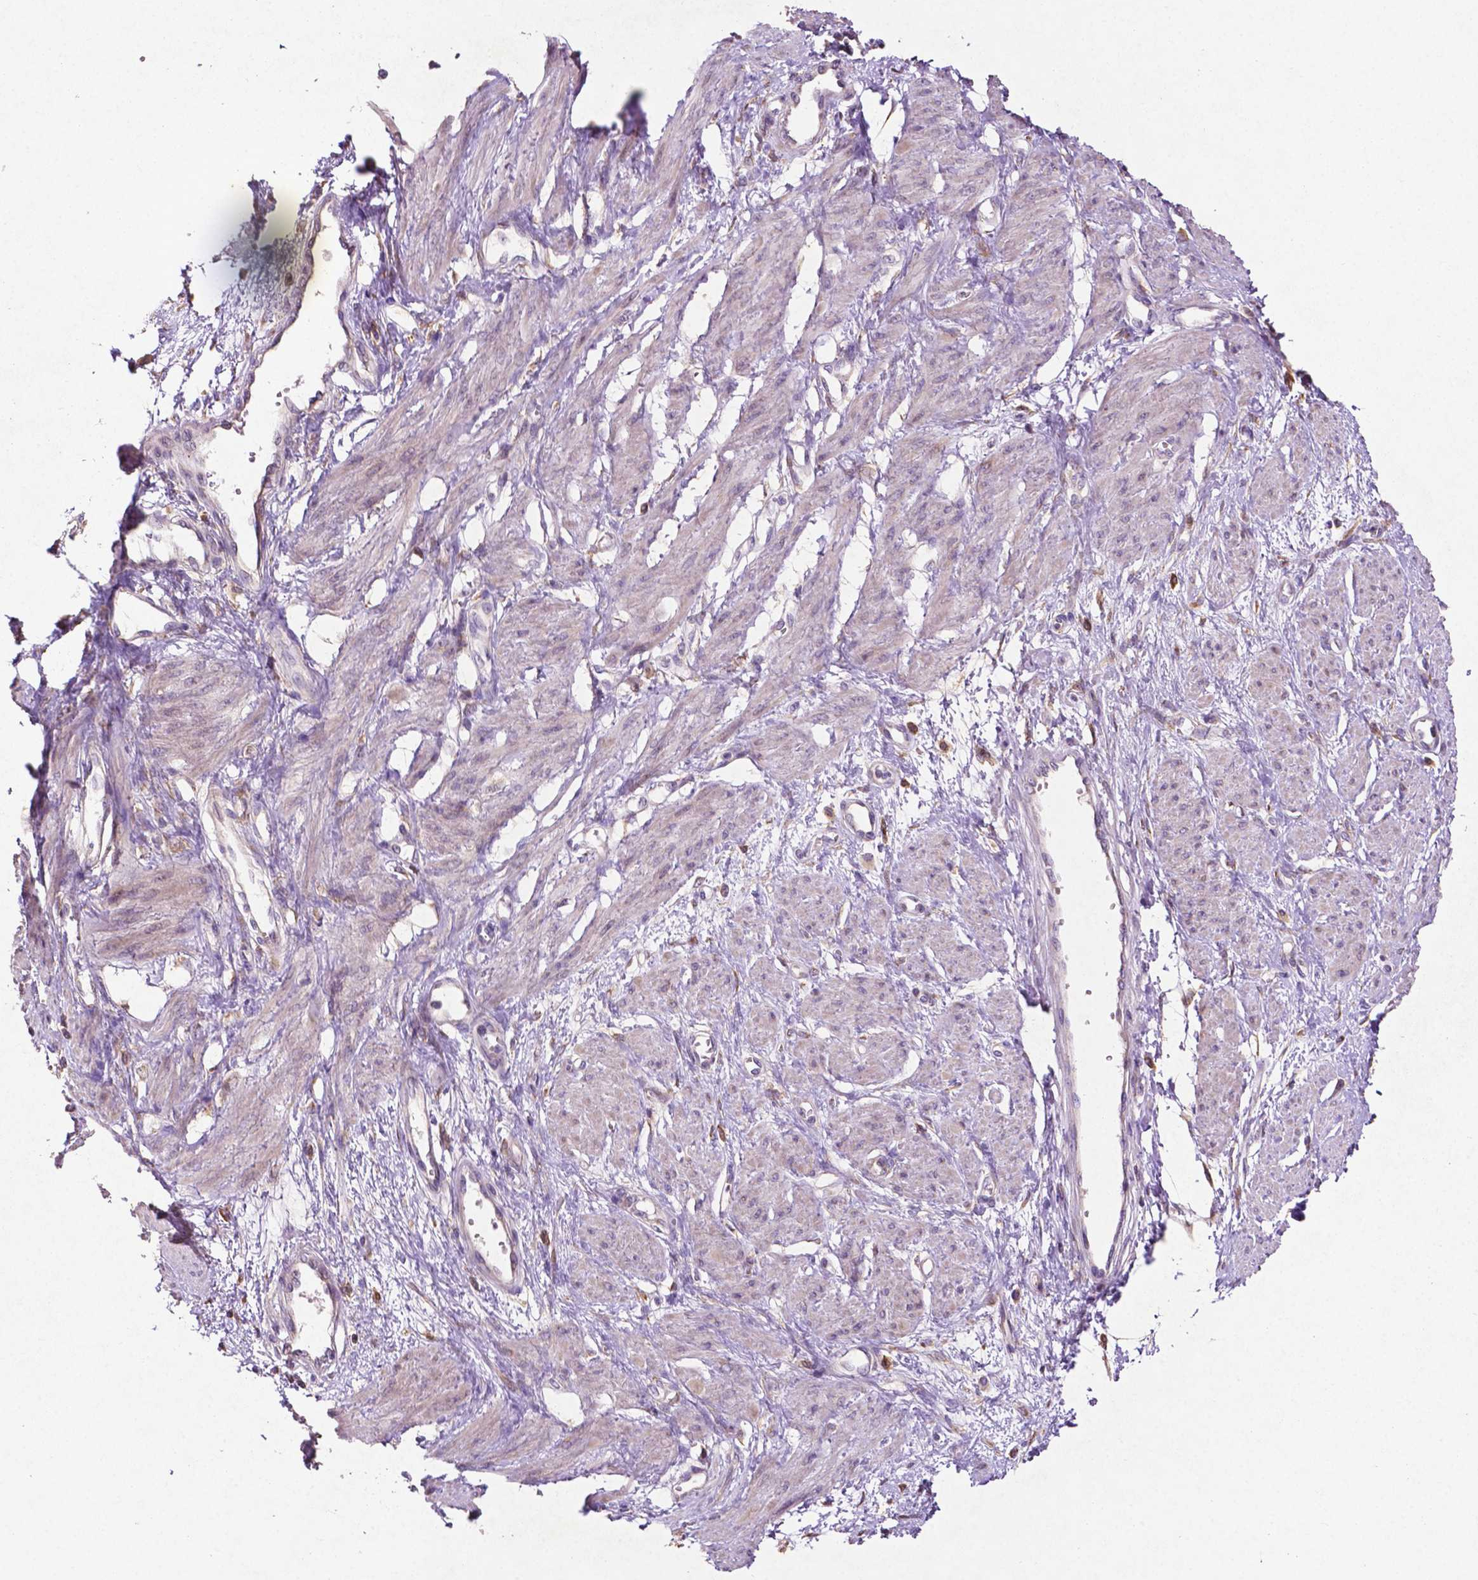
{"staining": {"intensity": "moderate", "quantity": "<25%", "location": "cytoplasmic/membranous"}, "tissue": "smooth muscle", "cell_type": "Smooth muscle cells", "image_type": "normal", "snomed": [{"axis": "morphology", "description": "Normal tissue, NOS"}, {"axis": "topography", "description": "Smooth muscle"}, {"axis": "topography", "description": "Uterus"}], "caption": "Moderate cytoplasmic/membranous expression is appreciated in approximately <25% of smooth muscle cells in normal smooth muscle.", "gene": "MBTPS1", "patient": {"sex": "female", "age": 39}}